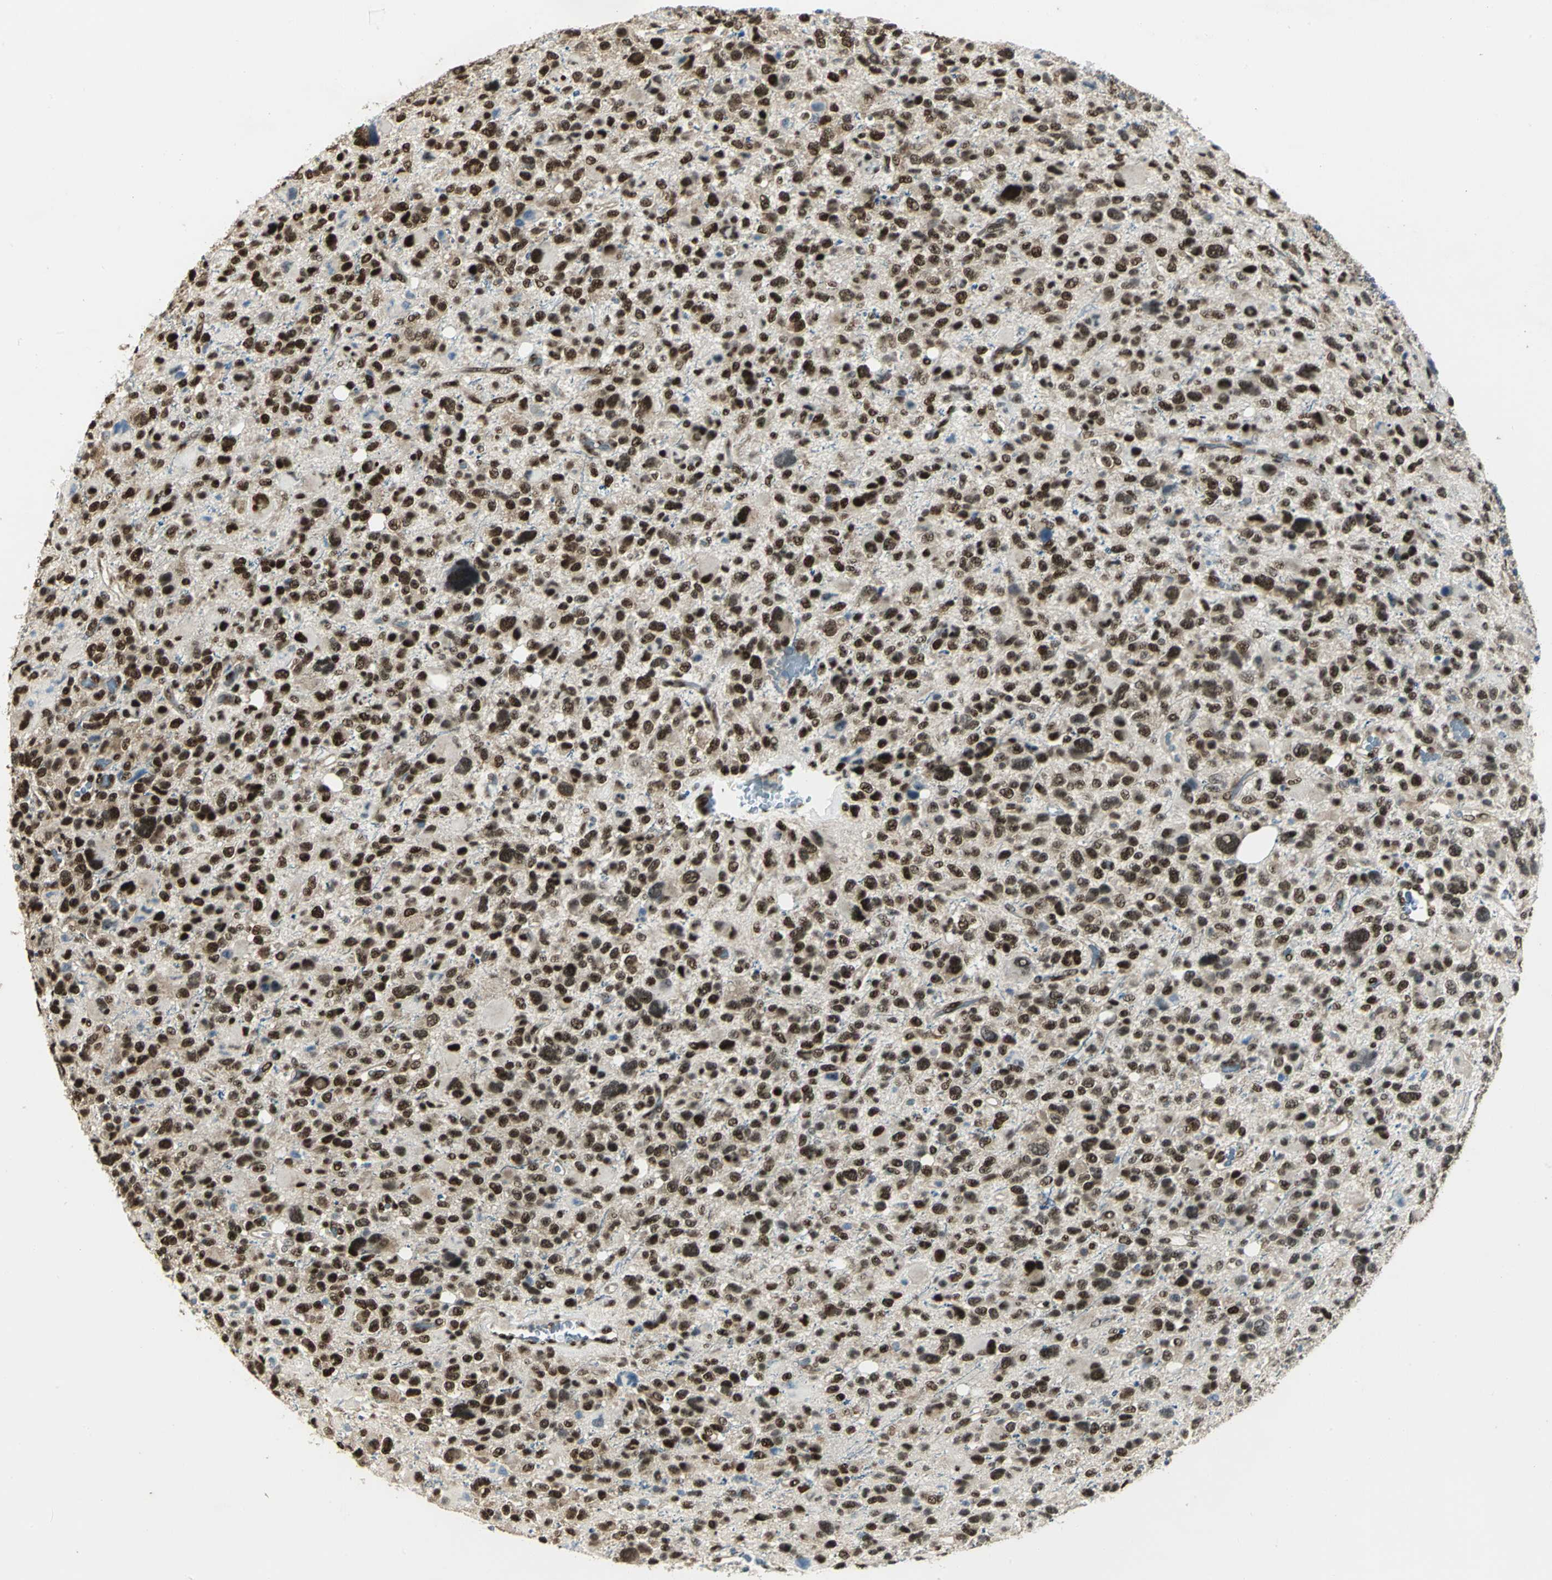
{"staining": {"intensity": "strong", "quantity": ">75%", "location": "nuclear"}, "tissue": "glioma", "cell_type": "Tumor cells", "image_type": "cancer", "snomed": [{"axis": "morphology", "description": "Glioma, malignant, High grade"}, {"axis": "topography", "description": "Brain"}], "caption": "Malignant high-grade glioma stained with immunohistochemistry (IHC) demonstrates strong nuclear expression in about >75% of tumor cells. Nuclei are stained in blue.", "gene": "DDX5", "patient": {"sex": "male", "age": 48}}